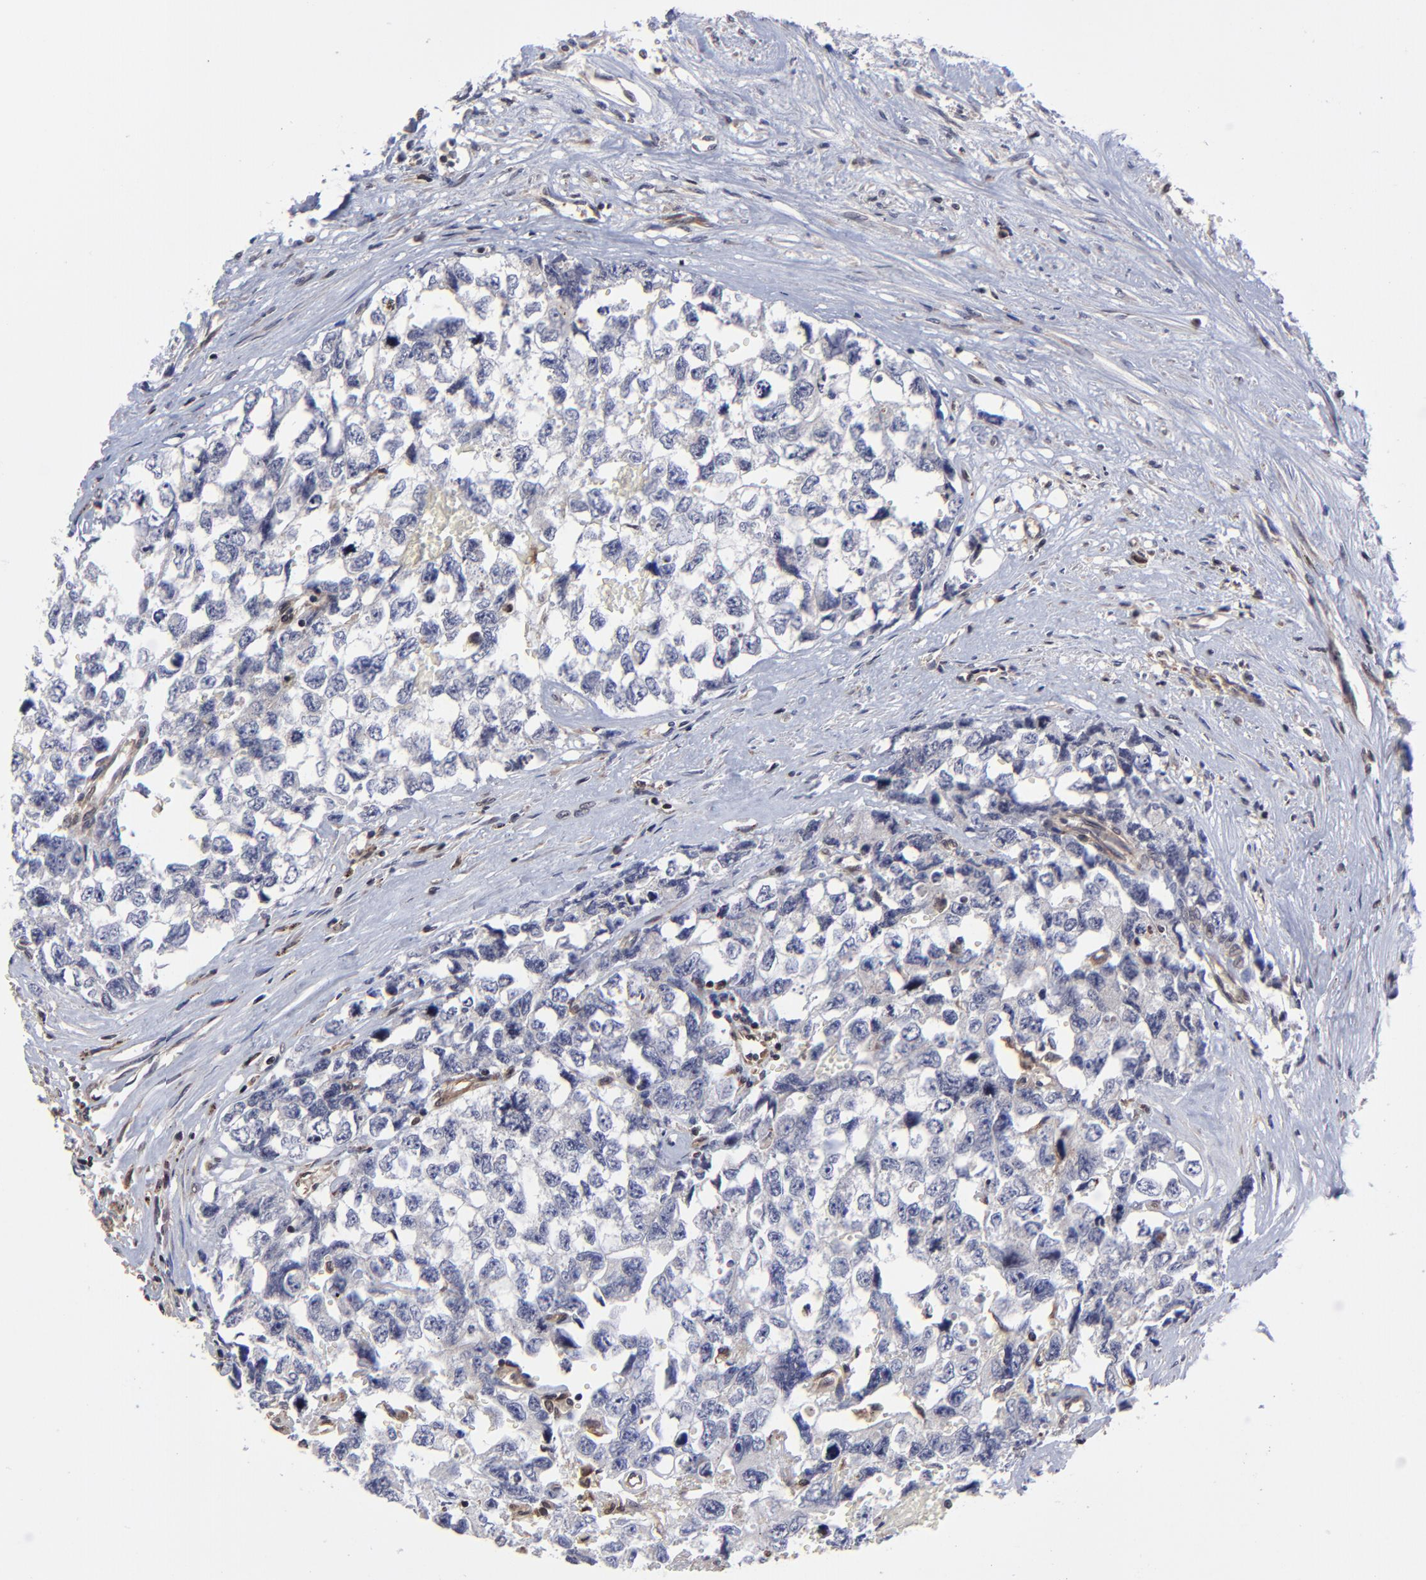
{"staining": {"intensity": "negative", "quantity": "none", "location": "none"}, "tissue": "testis cancer", "cell_type": "Tumor cells", "image_type": "cancer", "snomed": [{"axis": "morphology", "description": "Carcinoma, Embryonal, NOS"}, {"axis": "topography", "description": "Testis"}], "caption": "Immunohistochemical staining of testis cancer (embryonal carcinoma) shows no significant positivity in tumor cells. The staining was performed using DAB (3,3'-diaminobenzidine) to visualize the protein expression in brown, while the nuclei were stained in blue with hematoxylin (Magnification: 20x).", "gene": "UBE2L6", "patient": {"sex": "male", "age": 31}}